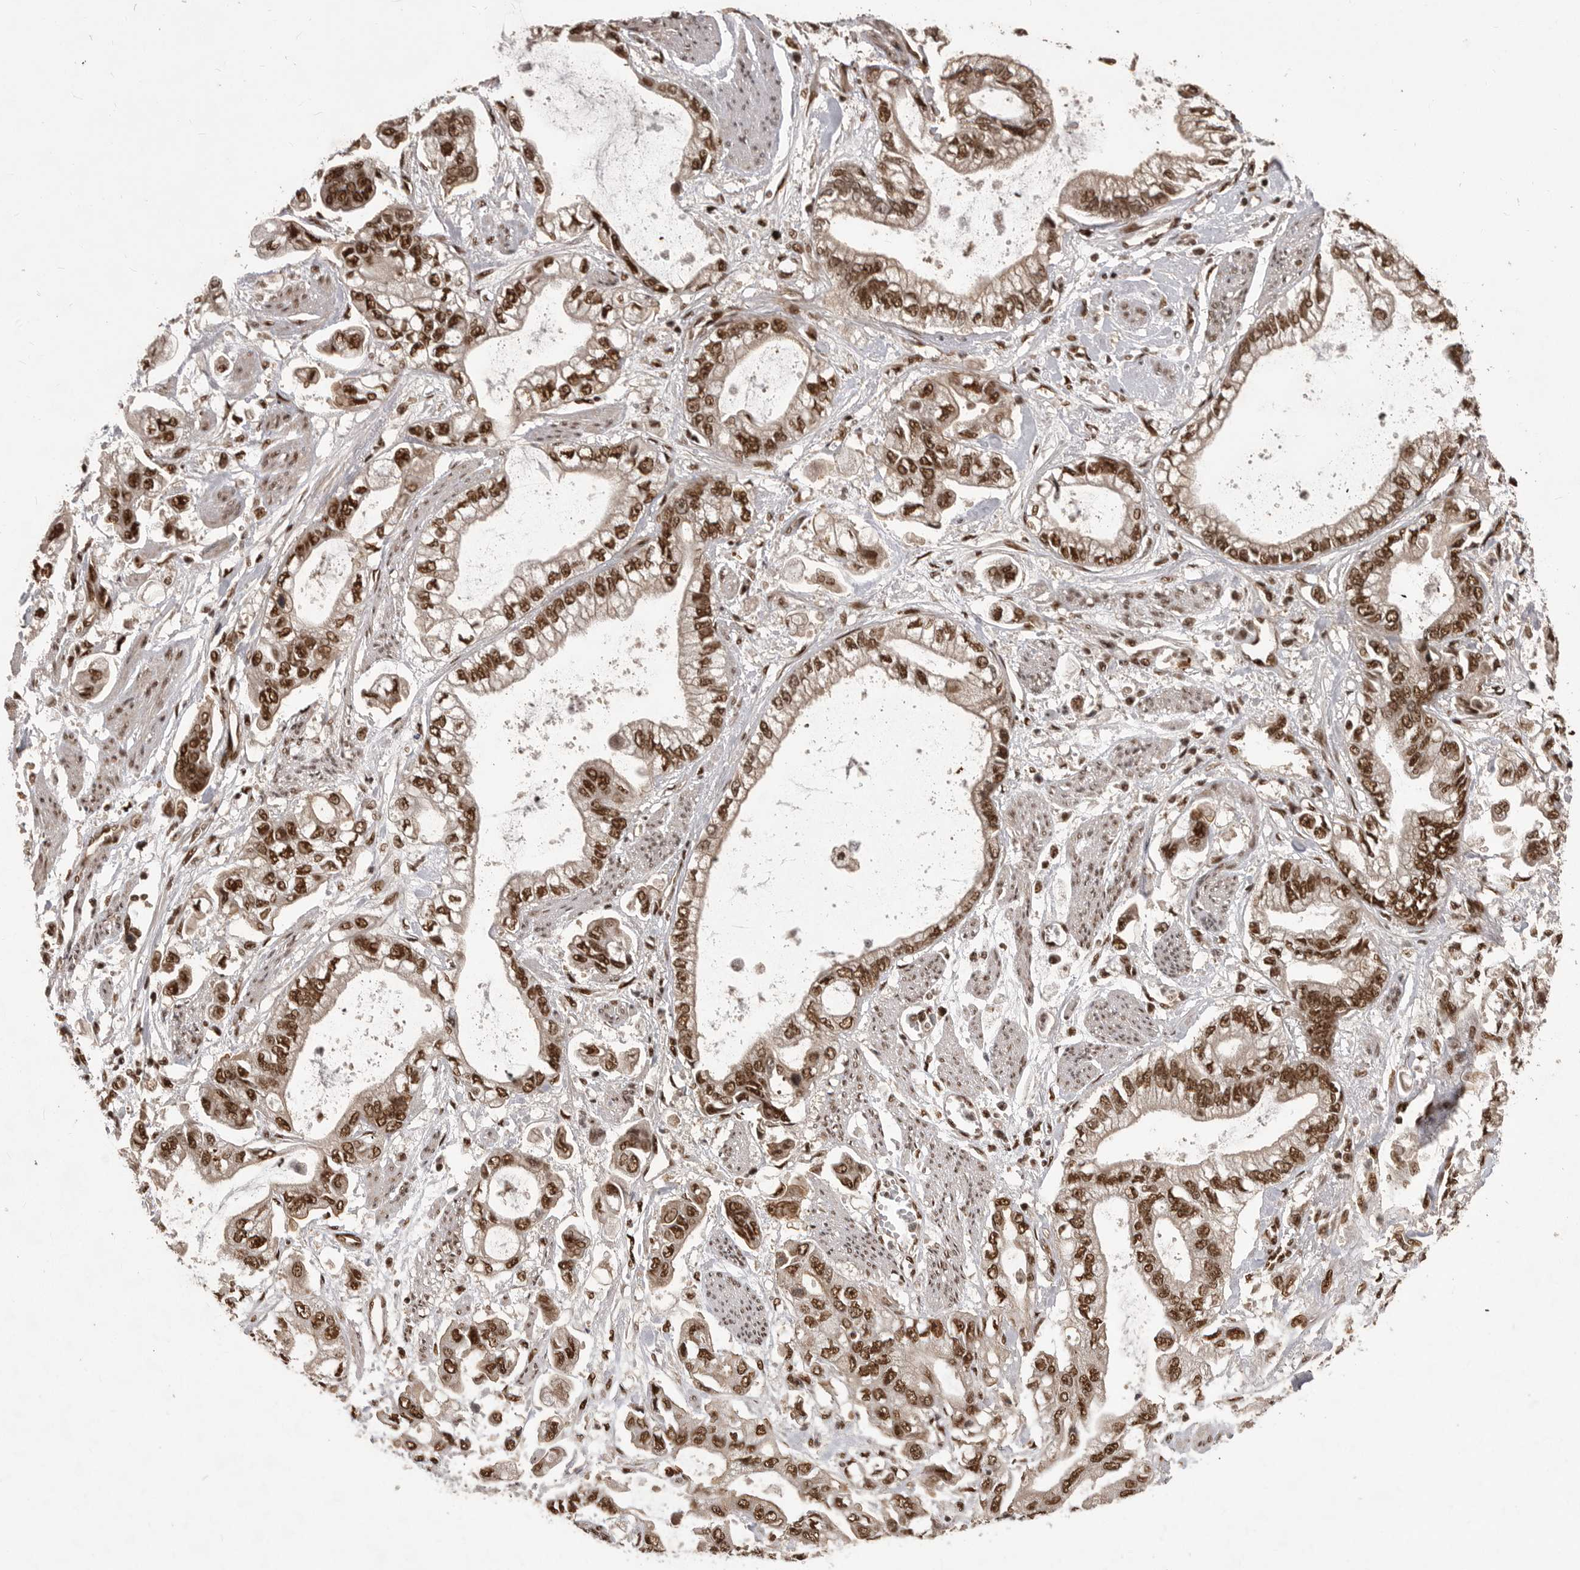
{"staining": {"intensity": "moderate", "quantity": ">75%", "location": "nuclear"}, "tissue": "stomach cancer", "cell_type": "Tumor cells", "image_type": "cancer", "snomed": [{"axis": "morphology", "description": "Normal tissue, NOS"}, {"axis": "morphology", "description": "Adenocarcinoma, NOS"}, {"axis": "topography", "description": "Stomach"}], "caption": "A histopathology image of stomach adenocarcinoma stained for a protein shows moderate nuclear brown staining in tumor cells.", "gene": "PPP1R8", "patient": {"sex": "male", "age": 62}}